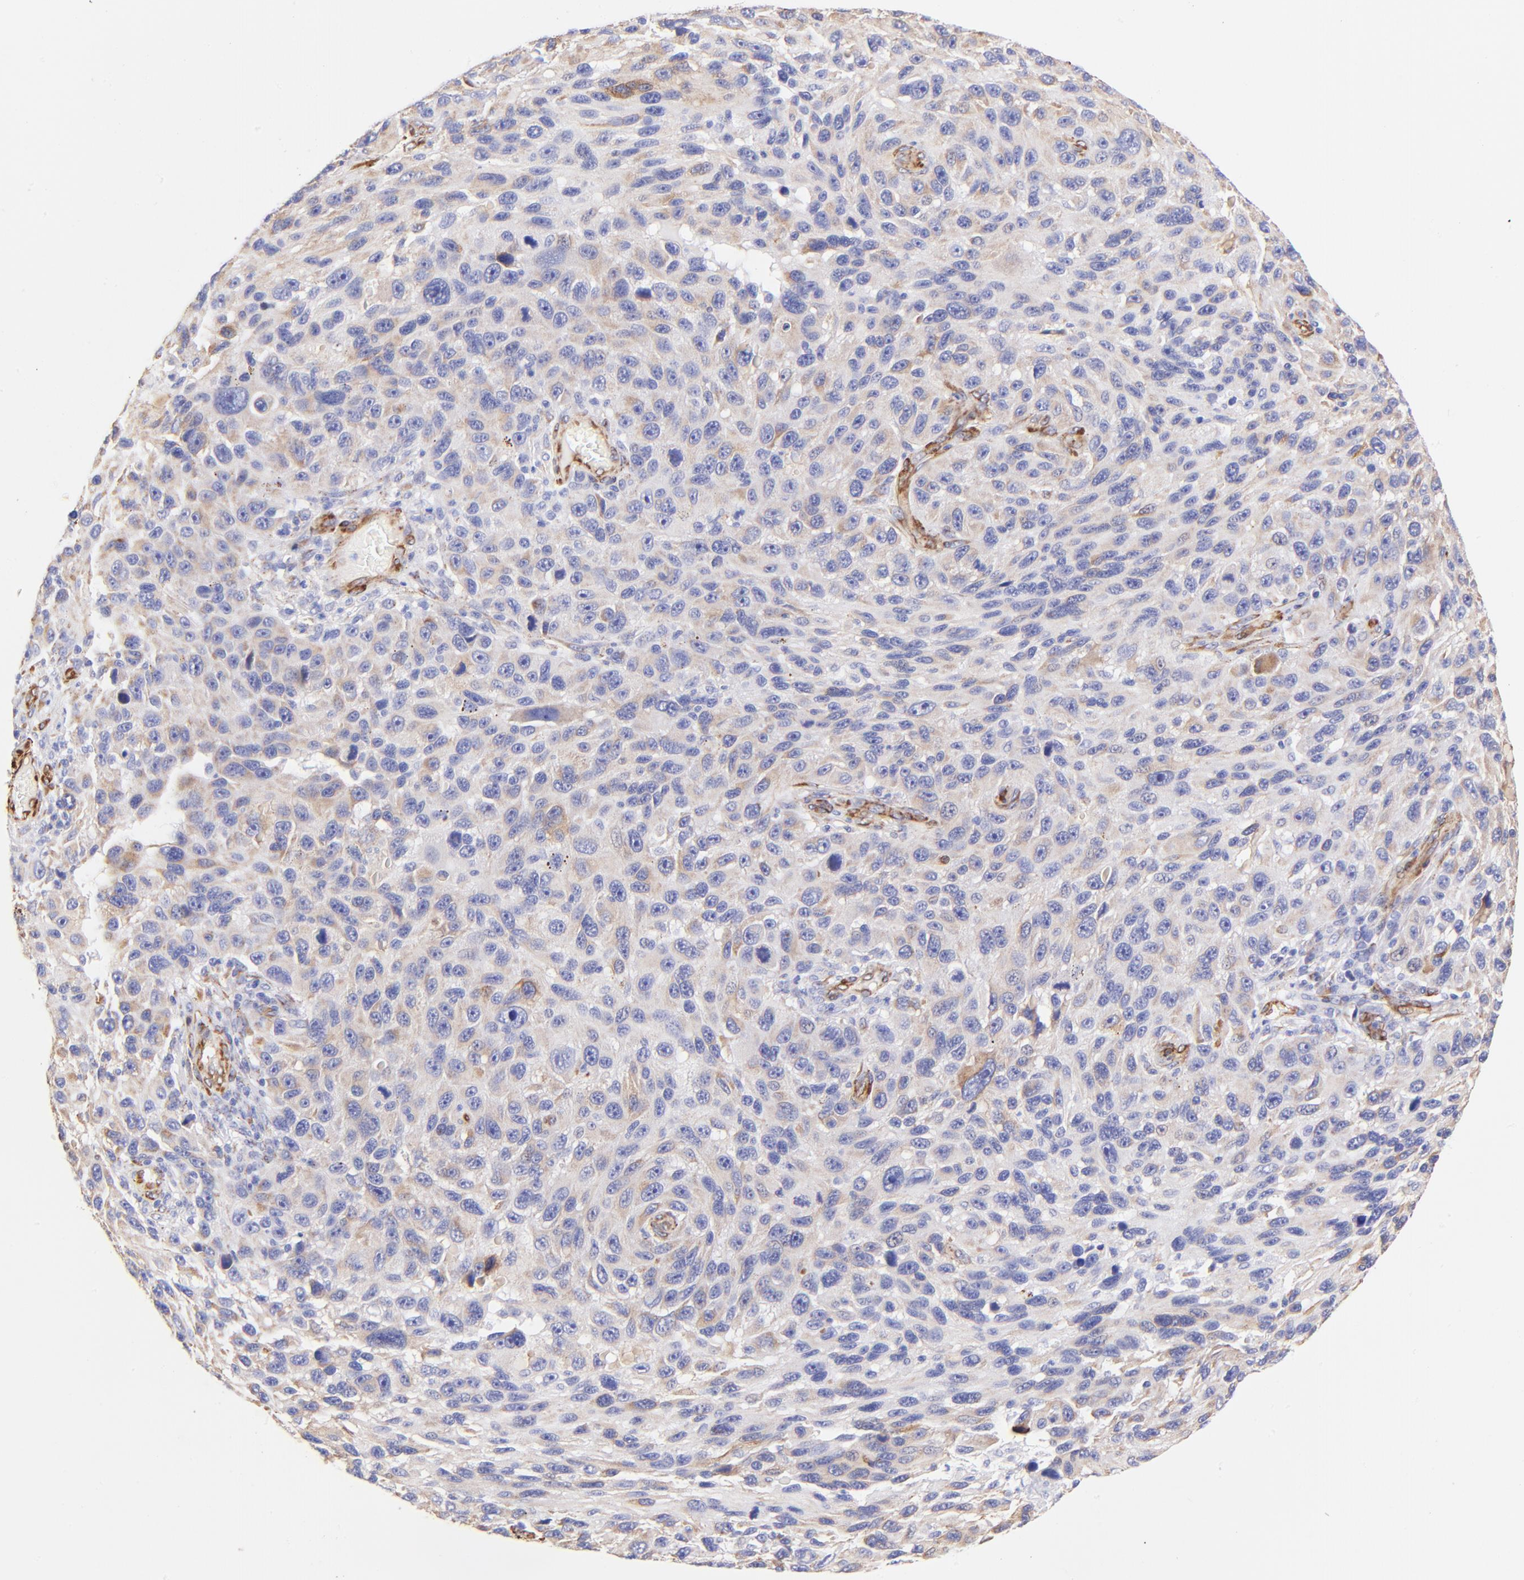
{"staining": {"intensity": "weak", "quantity": ">75%", "location": "cytoplasmic/membranous"}, "tissue": "melanoma", "cell_type": "Tumor cells", "image_type": "cancer", "snomed": [{"axis": "morphology", "description": "Malignant melanoma, NOS"}, {"axis": "topography", "description": "Skin"}], "caption": "Tumor cells reveal low levels of weak cytoplasmic/membranous staining in about >75% of cells in human malignant melanoma.", "gene": "SPARC", "patient": {"sex": "male", "age": 53}}